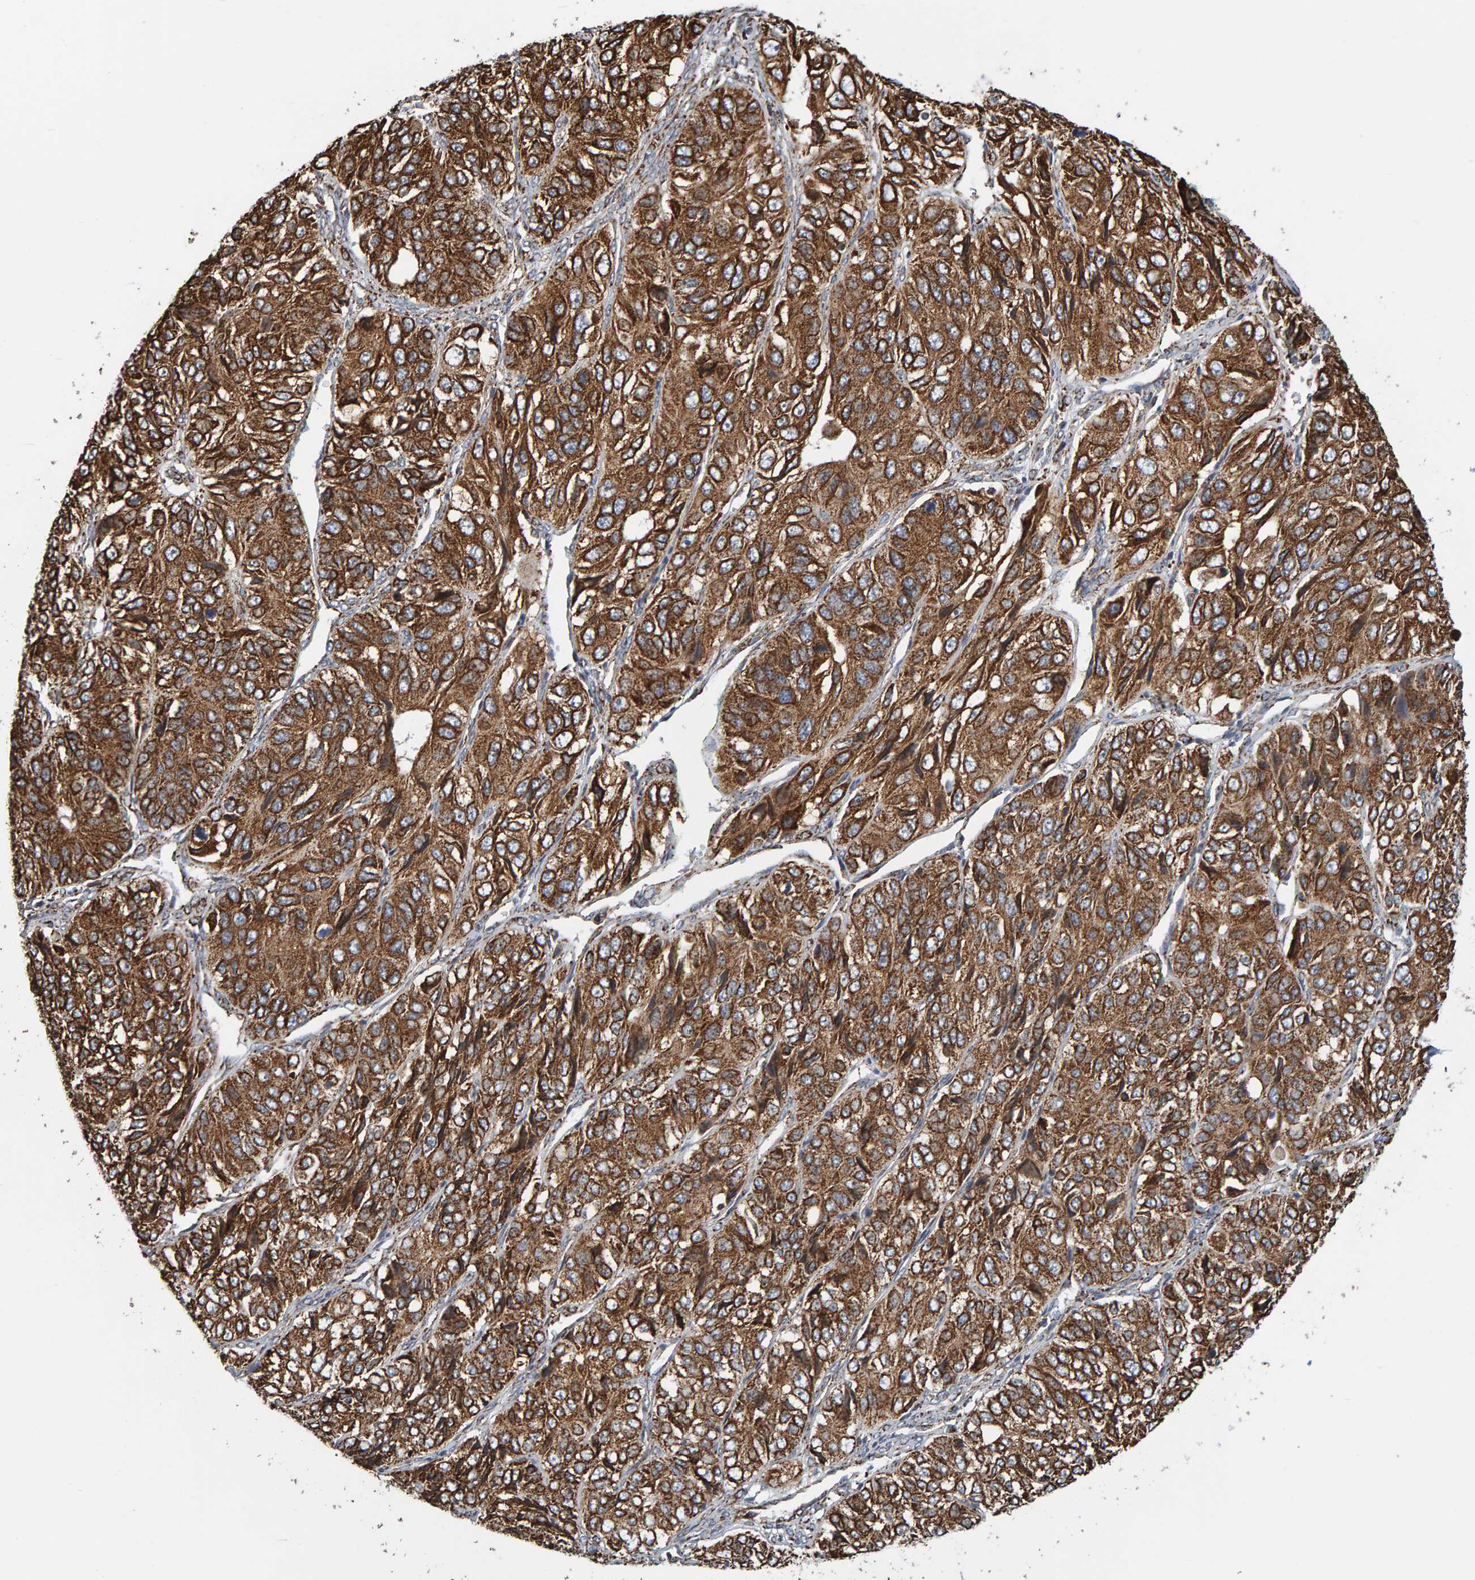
{"staining": {"intensity": "moderate", "quantity": ">75%", "location": "cytoplasmic/membranous"}, "tissue": "ovarian cancer", "cell_type": "Tumor cells", "image_type": "cancer", "snomed": [{"axis": "morphology", "description": "Carcinoma, endometroid"}, {"axis": "topography", "description": "Ovary"}], "caption": "Protein analysis of ovarian cancer tissue demonstrates moderate cytoplasmic/membranous positivity in about >75% of tumor cells.", "gene": "MRPL45", "patient": {"sex": "female", "age": 51}}